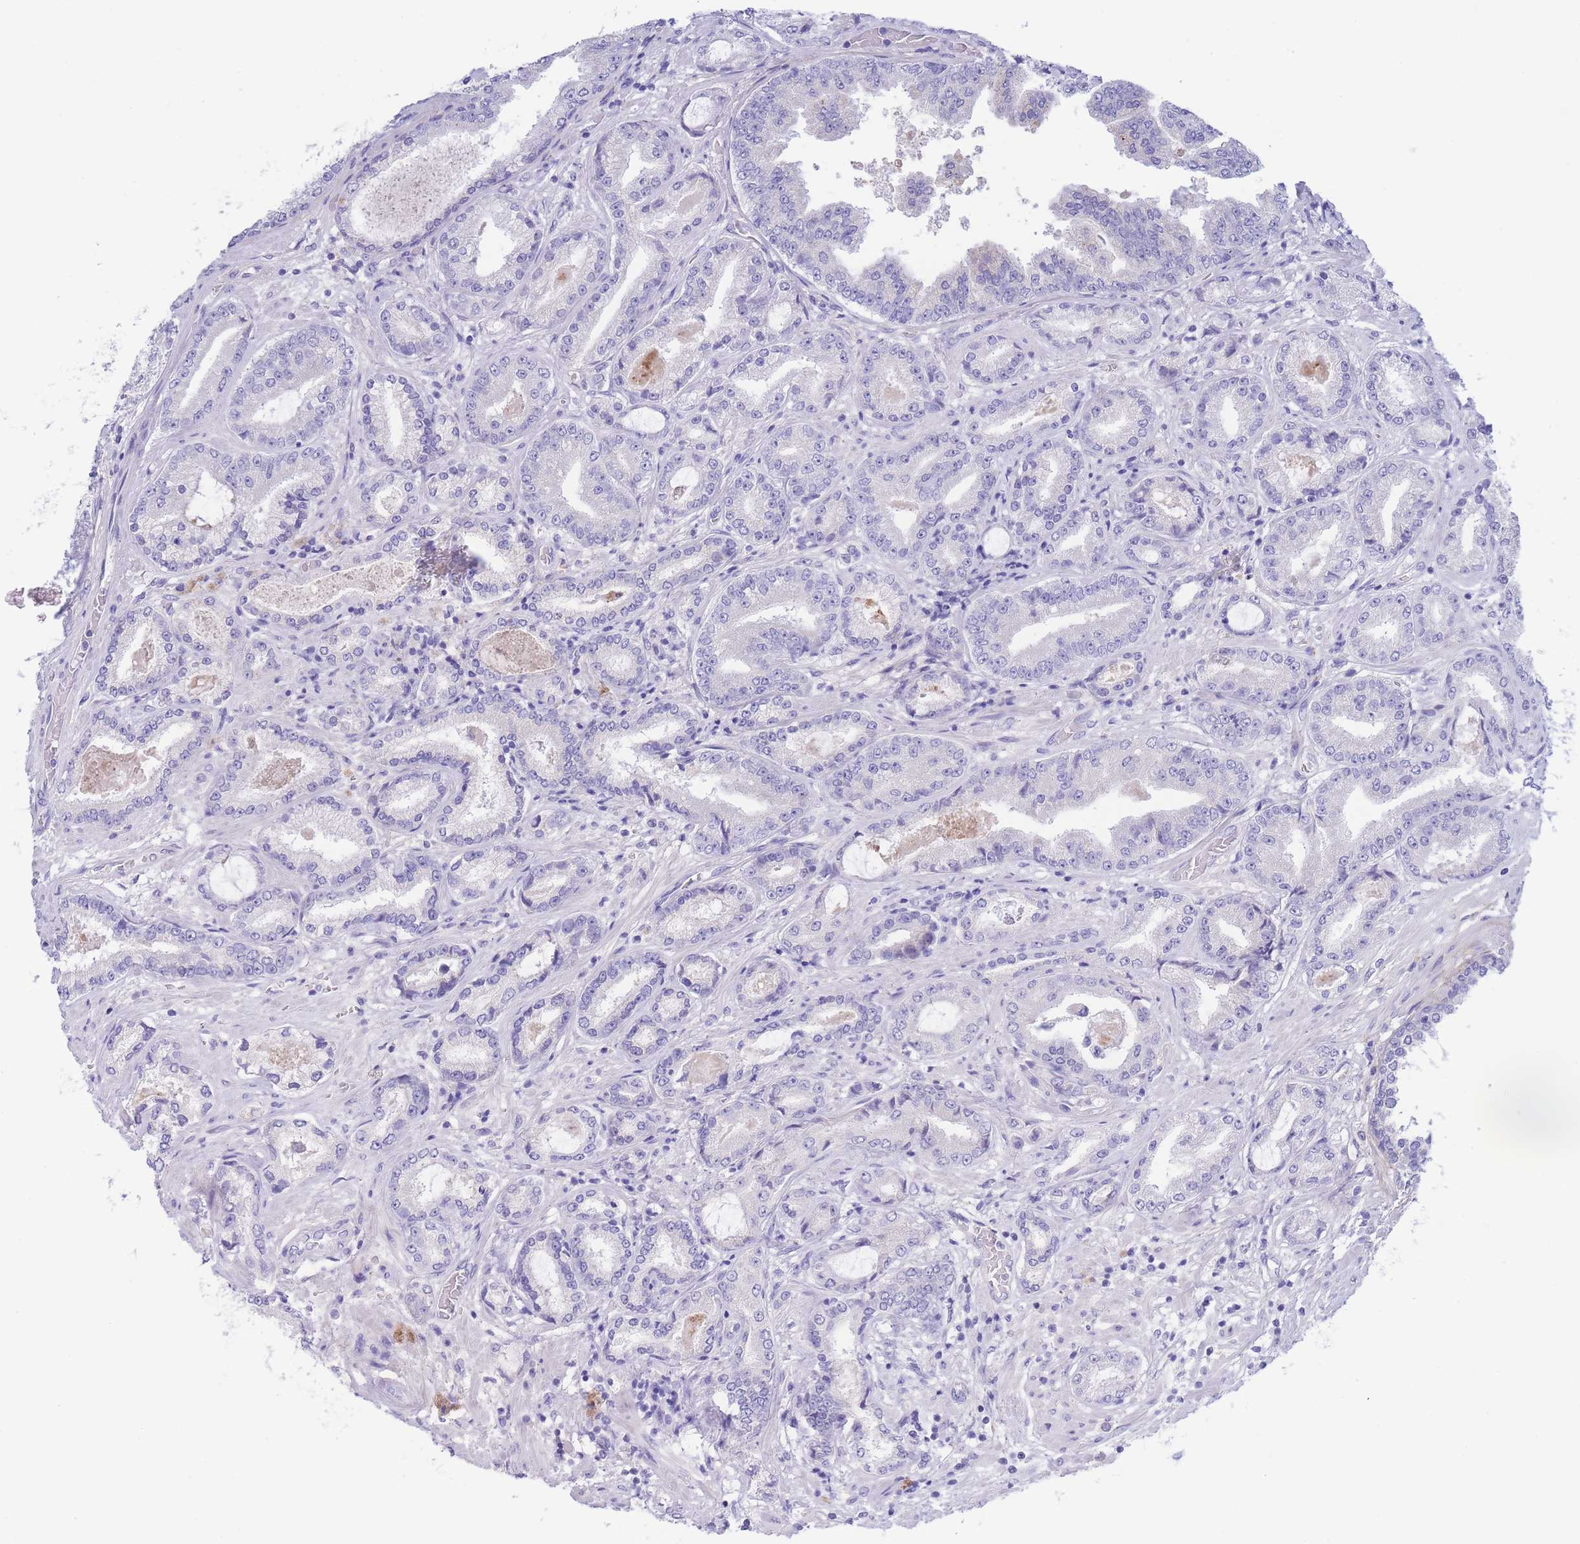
{"staining": {"intensity": "negative", "quantity": "none", "location": "none"}, "tissue": "prostate cancer", "cell_type": "Tumor cells", "image_type": "cancer", "snomed": [{"axis": "morphology", "description": "Adenocarcinoma, High grade"}, {"axis": "topography", "description": "Prostate"}], "caption": "IHC histopathology image of neoplastic tissue: human prostate adenocarcinoma (high-grade) stained with DAB shows no significant protein positivity in tumor cells. (DAB (3,3'-diaminobenzidine) immunohistochemistry (IHC) visualized using brightfield microscopy, high magnification).", "gene": "PCDHB3", "patient": {"sex": "male", "age": 68}}